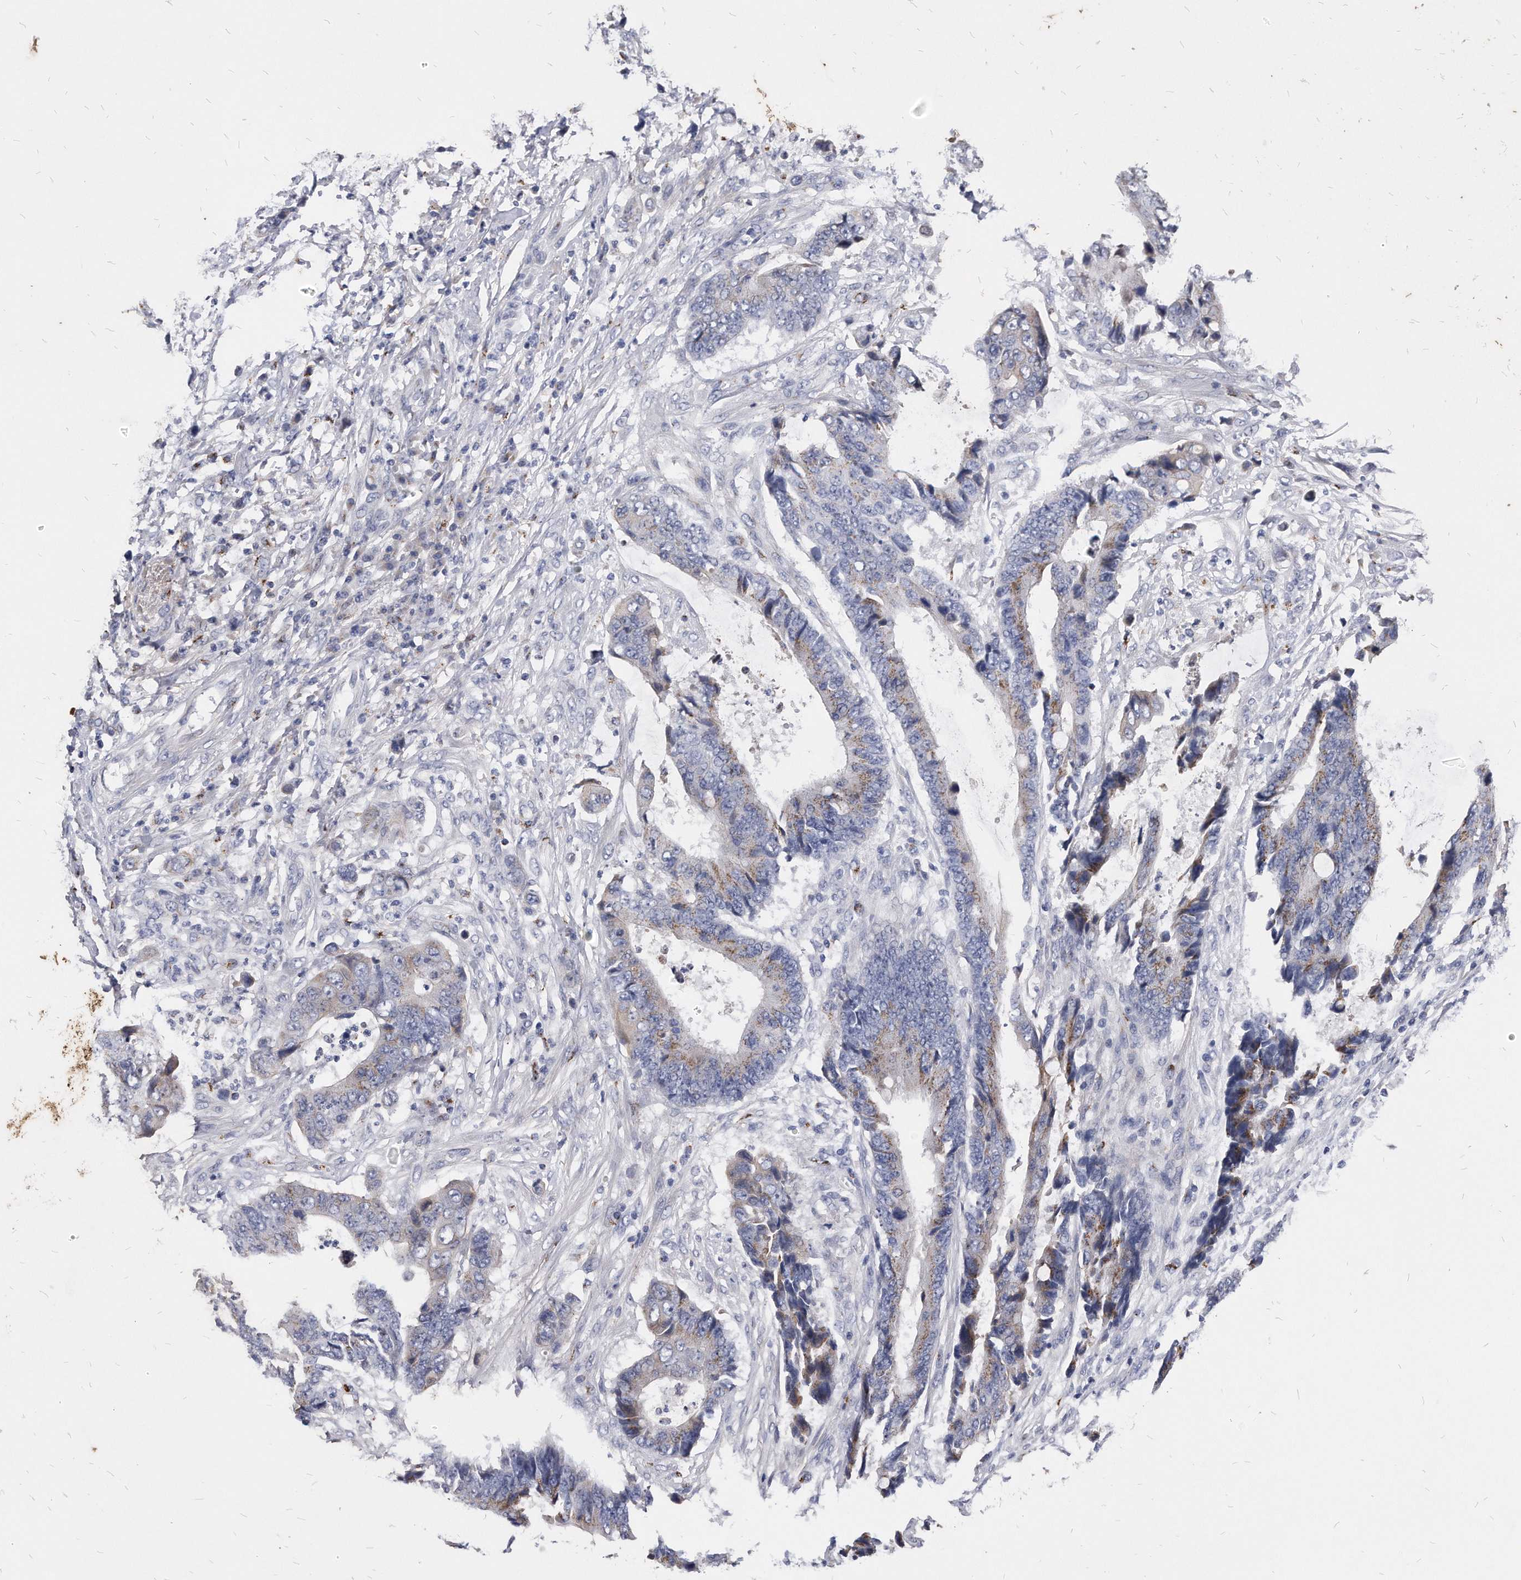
{"staining": {"intensity": "moderate", "quantity": "25%-75%", "location": "cytoplasmic/membranous"}, "tissue": "colorectal cancer", "cell_type": "Tumor cells", "image_type": "cancer", "snomed": [{"axis": "morphology", "description": "Adenocarcinoma, NOS"}, {"axis": "topography", "description": "Rectum"}], "caption": "Tumor cells show medium levels of moderate cytoplasmic/membranous staining in about 25%-75% of cells in colorectal adenocarcinoma. The staining was performed using DAB (3,3'-diaminobenzidine), with brown indicating positive protein expression. Nuclei are stained blue with hematoxylin.", "gene": "MGAT4A", "patient": {"sex": "male", "age": 84}}